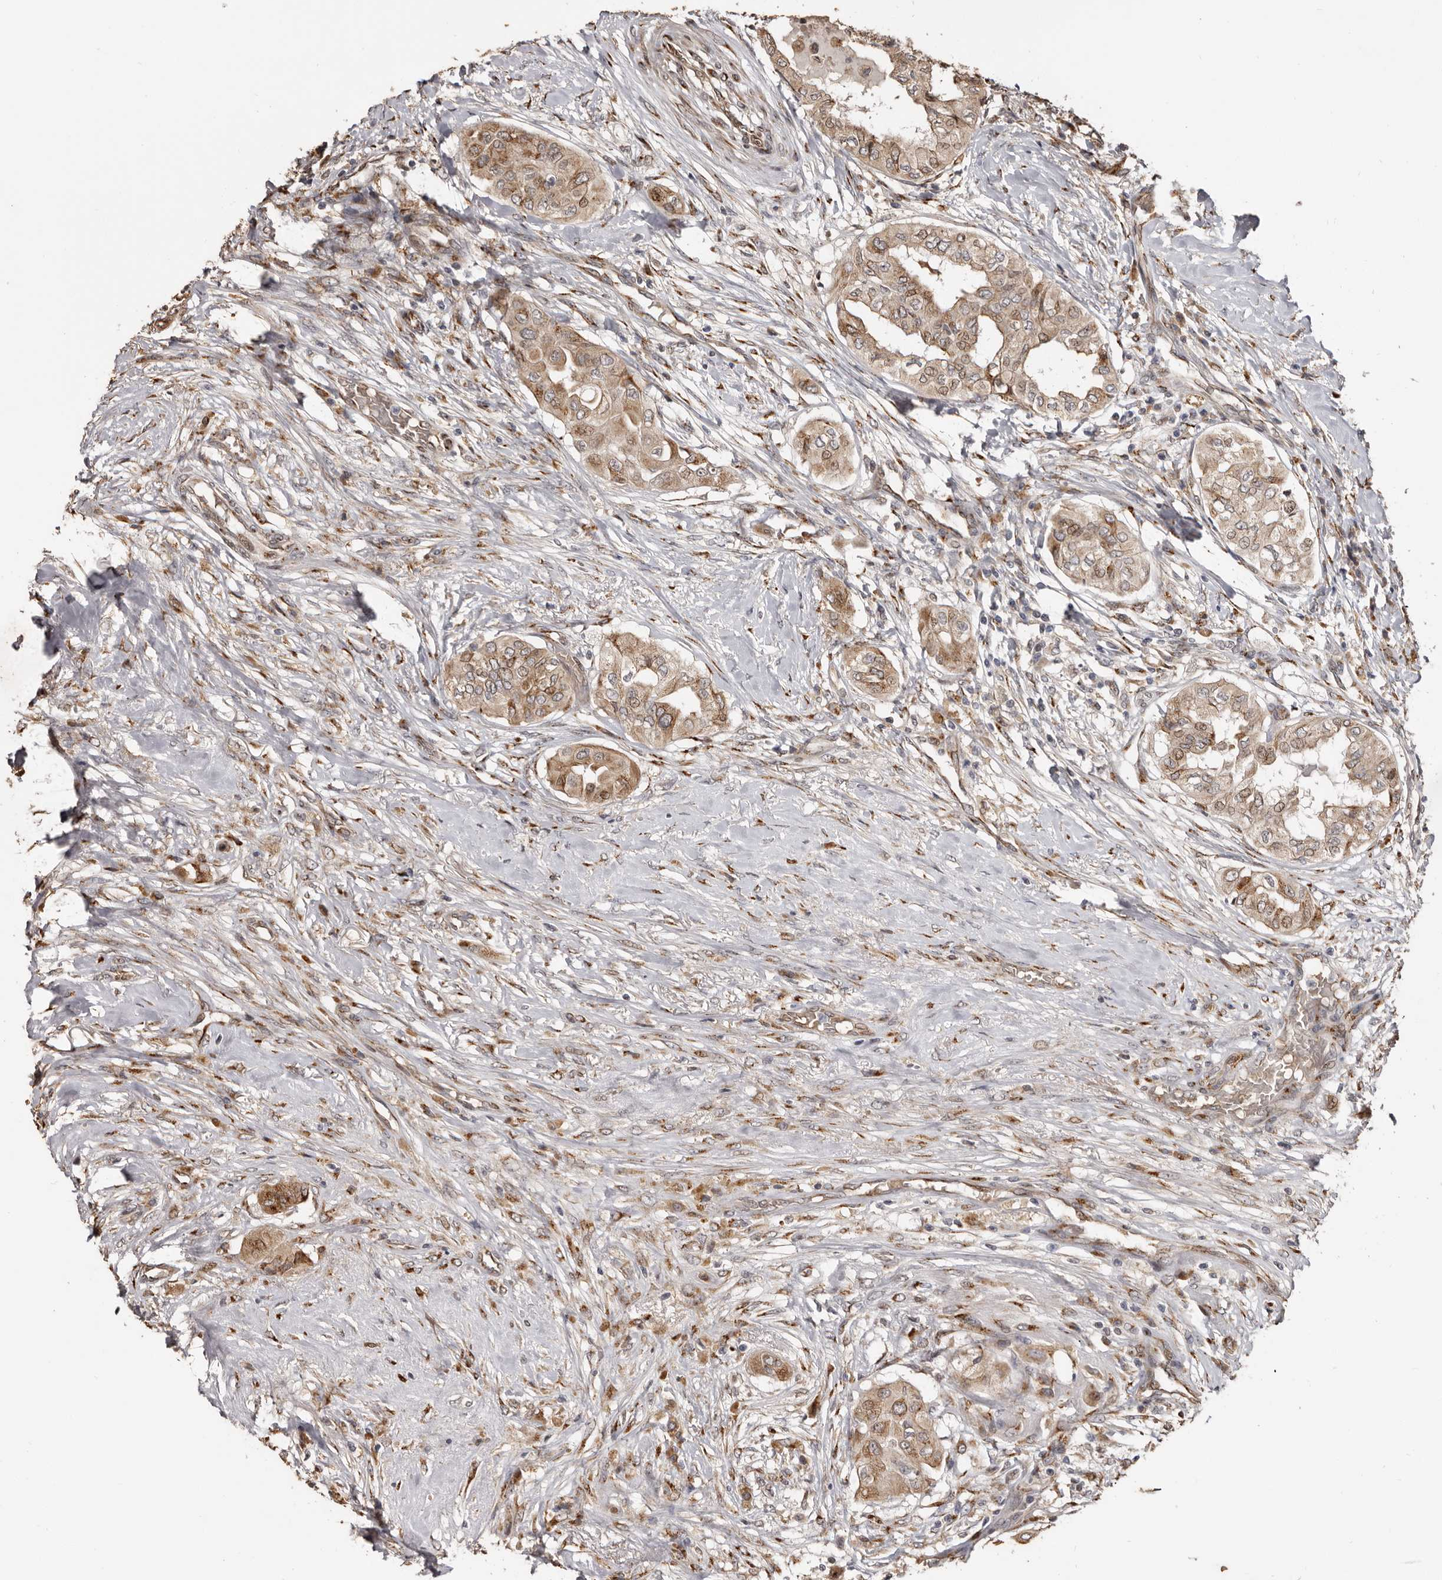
{"staining": {"intensity": "moderate", "quantity": ">75%", "location": "cytoplasmic/membranous"}, "tissue": "thyroid cancer", "cell_type": "Tumor cells", "image_type": "cancer", "snomed": [{"axis": "morphology", "description": "Papillary adenocarcinoma, NOS"}, {"axis": "topography", "description": "Thyroid gland"}], "caption": "Protein expression by immunohistochemistry reveals moderate cytoplasmic/membranous expression in approximately >75% of tumor cells in papillary adenocarcinoma (thyroid). Ihc stains the protein of interest in brown and the nuclei are stained blue.", "gene": "ENTREP1", "patient": {"sex": "female", "age": 59}}